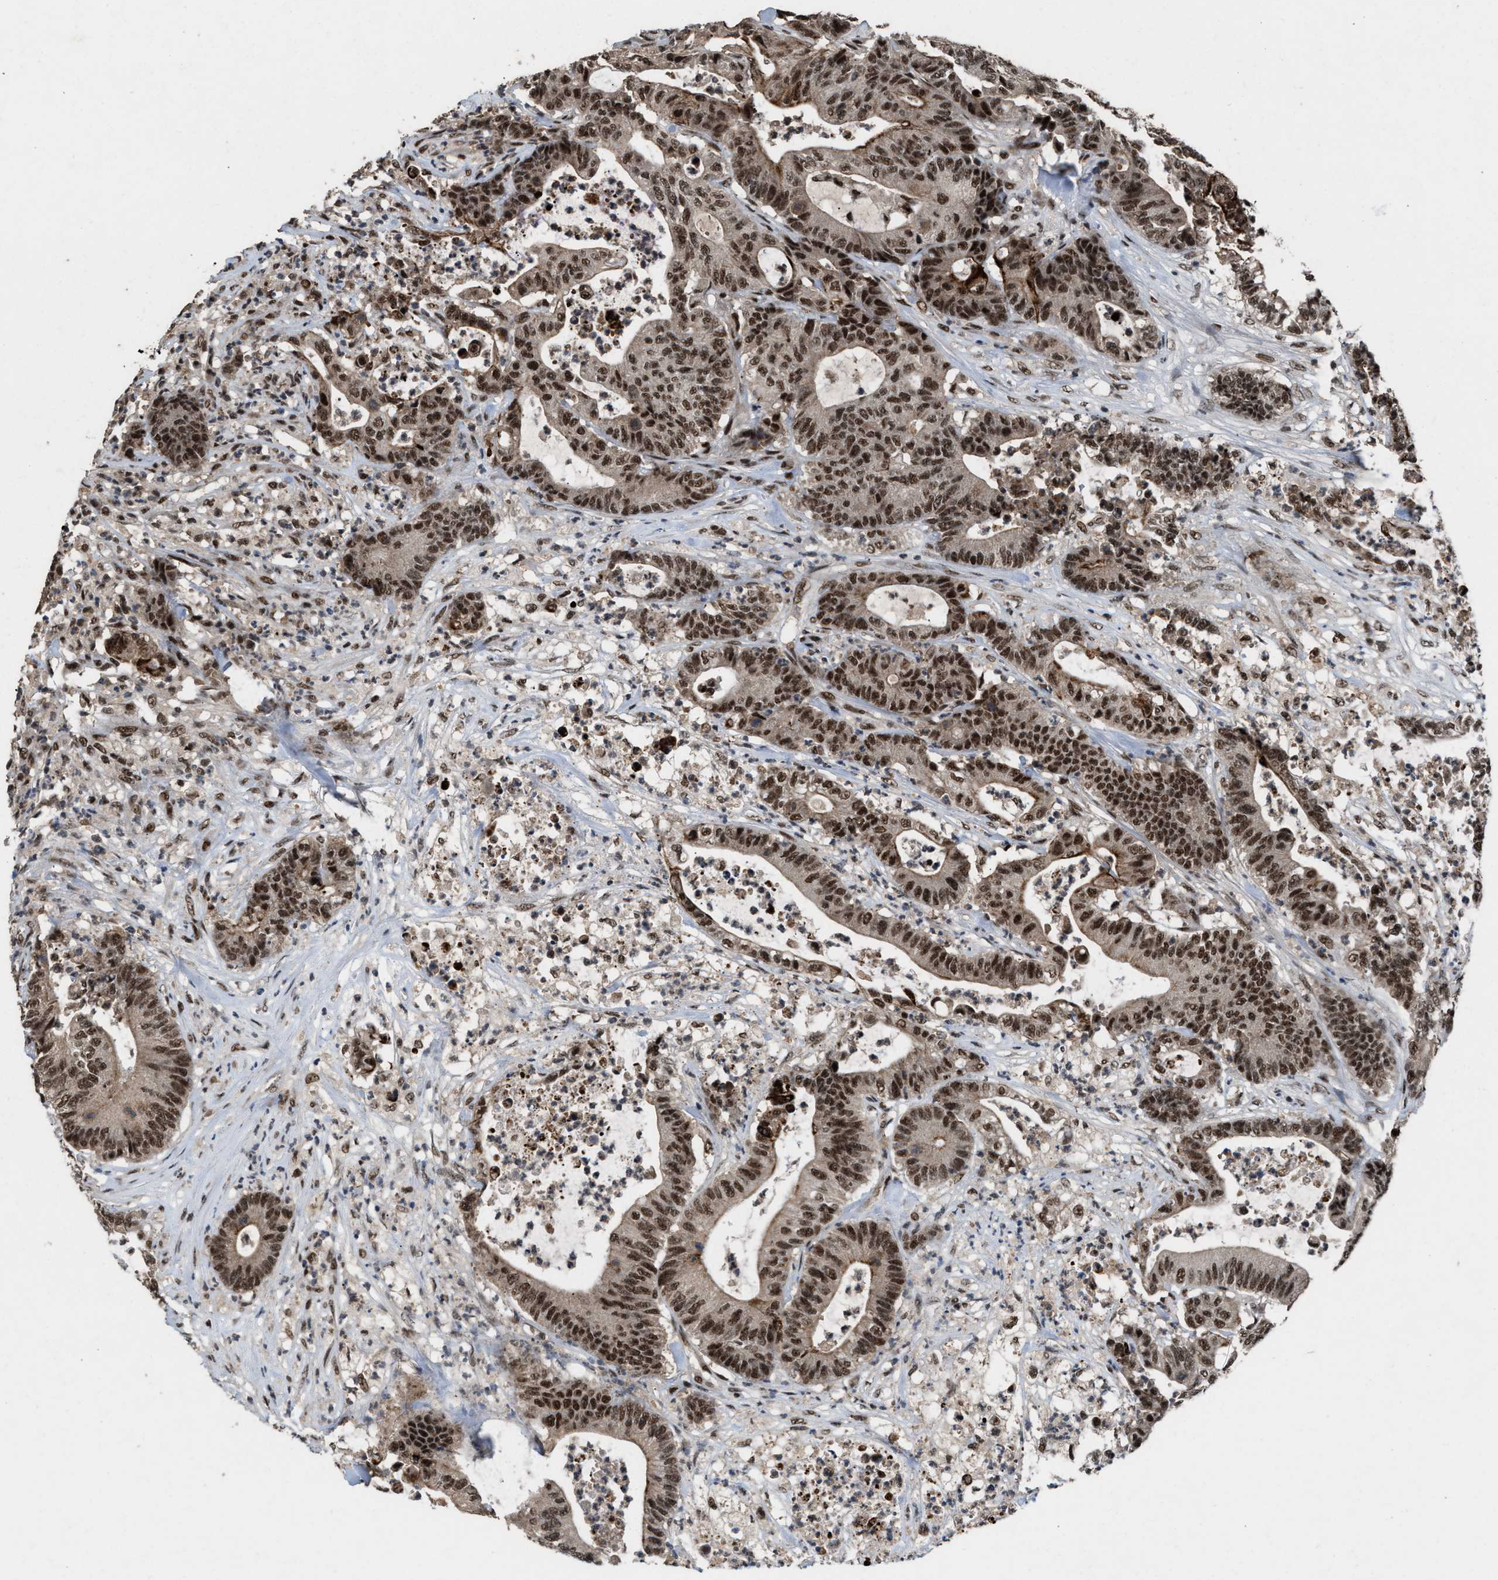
{"staining": {"intensity": "strong", "quantity": ">75%", "location": "nuclear"}, "tissue": "colorectal cancer", "cell_type": "Tumor cells", "image_type": "cancer", "snomed": [{"axis": "morphology", "description": "Adenocarcinoma, NOS"}, {"axis": "topography", "description": "Colon"}], "caption": "Human colorectal adenocarcinoma stained with a brown dye reveals strong nuclear positive expression in about >75% of tumor cells.", "gene": "PRPF4", "patient": {"sex": "female", "age": 84}}